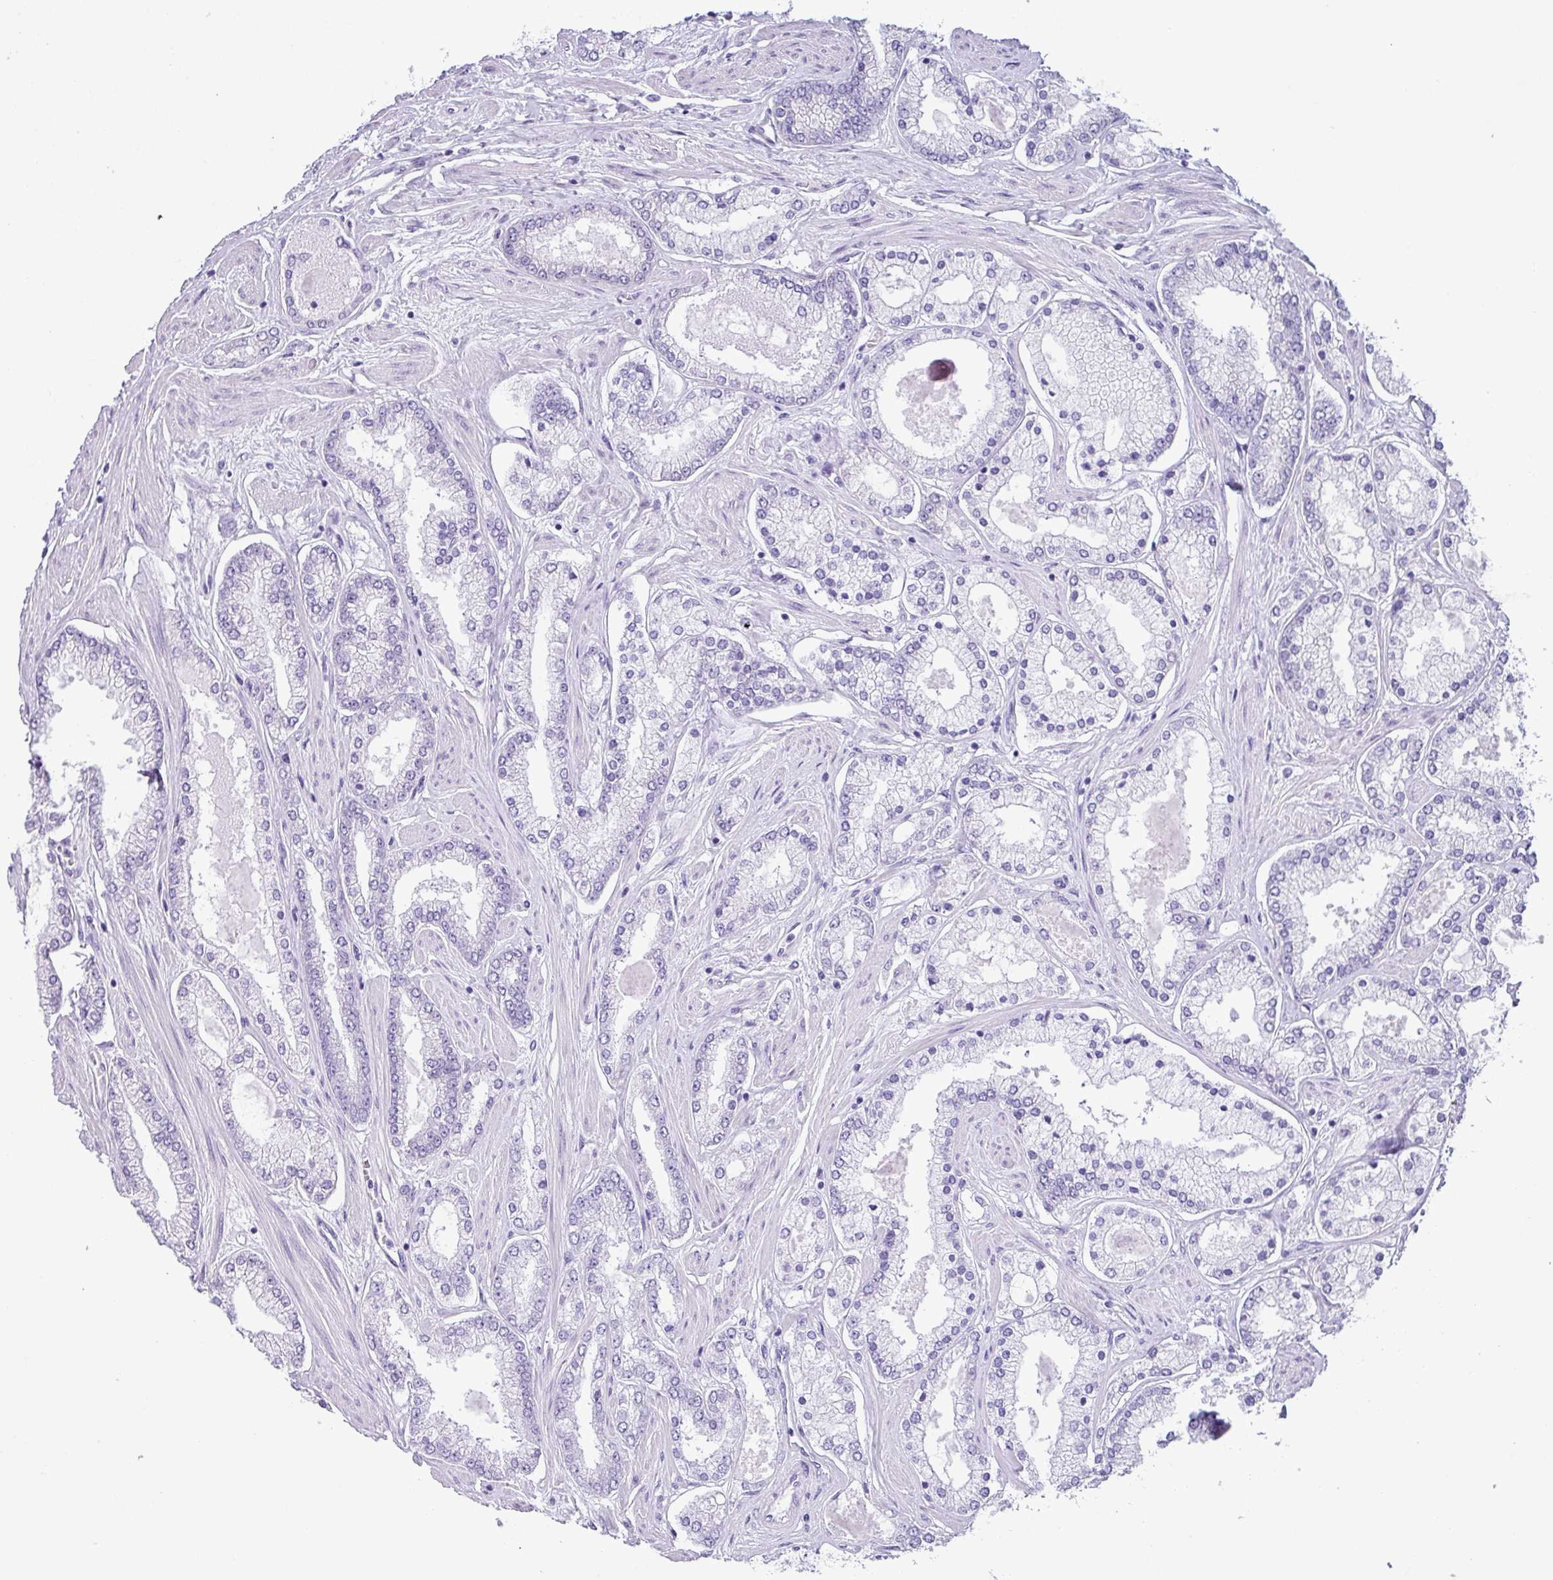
{"staining": {"intensity": "negative", "quantity": "none", "location": "none"}, "tissue": "prostate cancer", "cell_type": "Tumor cells", "image_type": "cancer", "snomed": [{"axis": "morphology", "description": "Adenocarcinoma, Low grade"}, {"axis": "topography", "description": "Prostate"}], "caption": "Adenocarcinoma (low-grade) (prostate) was stained to show a protein in brown. There is no significant staining in tumor cells.", "gene": "STAT5A", "patient": {"sex": "male", "age": 42}}